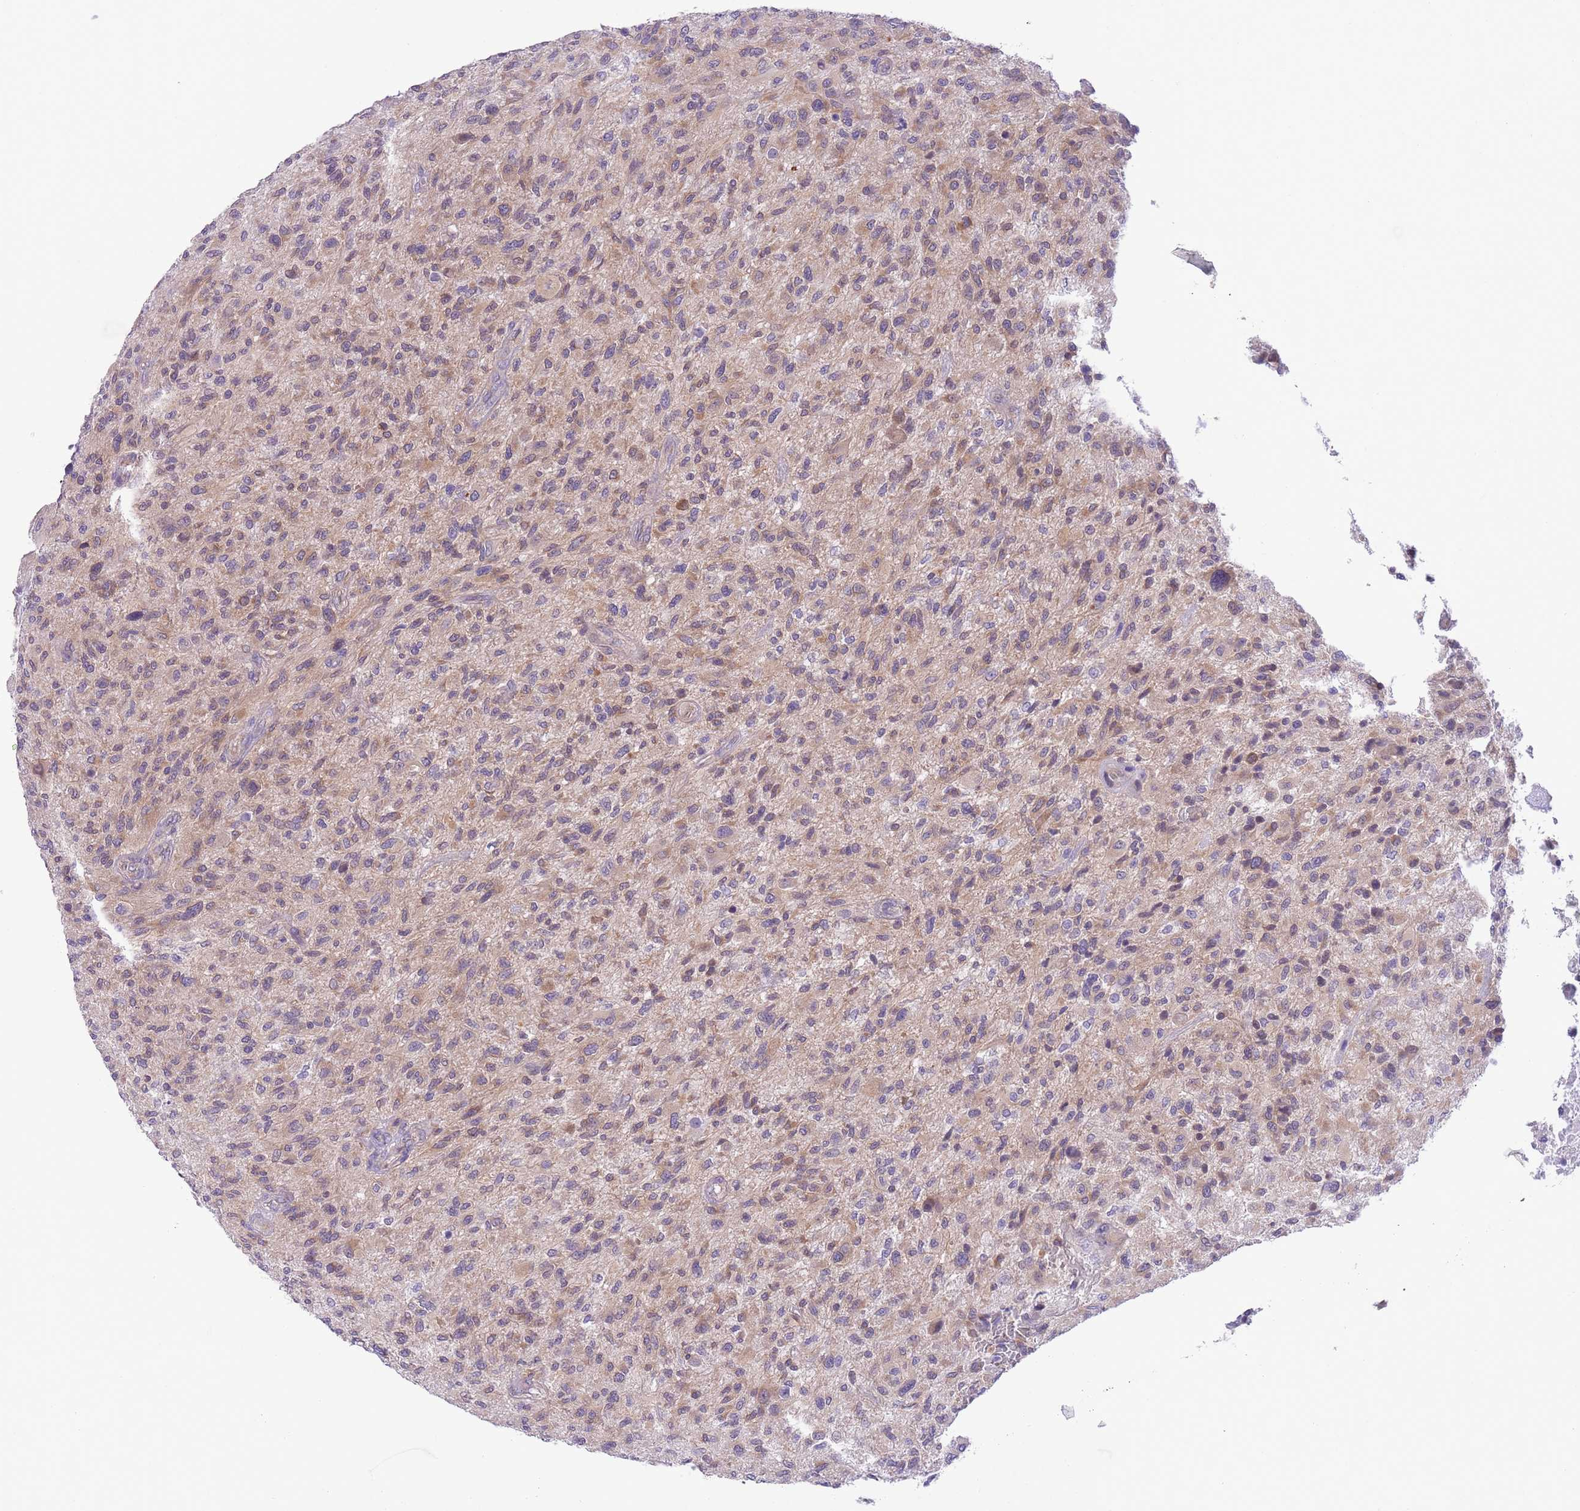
{"staining": {"intensity": "moderate", "quantity": "<25%", "location": "cytoplasmic/membranous"}, "tissue": "glioma", "cell_type": "Tumor cells", "image_type": "cancer", "snomed": [{"axis": "morphology", "description": "Glioma, malignant, High grade"}, {"axis": "topography", "description": "Brain"}], "caption": "Human malignant high-grade glioma stained for a protein (brown) displays moderate cytoplasmic/membranous positive expression in approximately <25% of tumor cells.", "gene": "WWOX", "patient": {"sex": "male", "age": 47}}